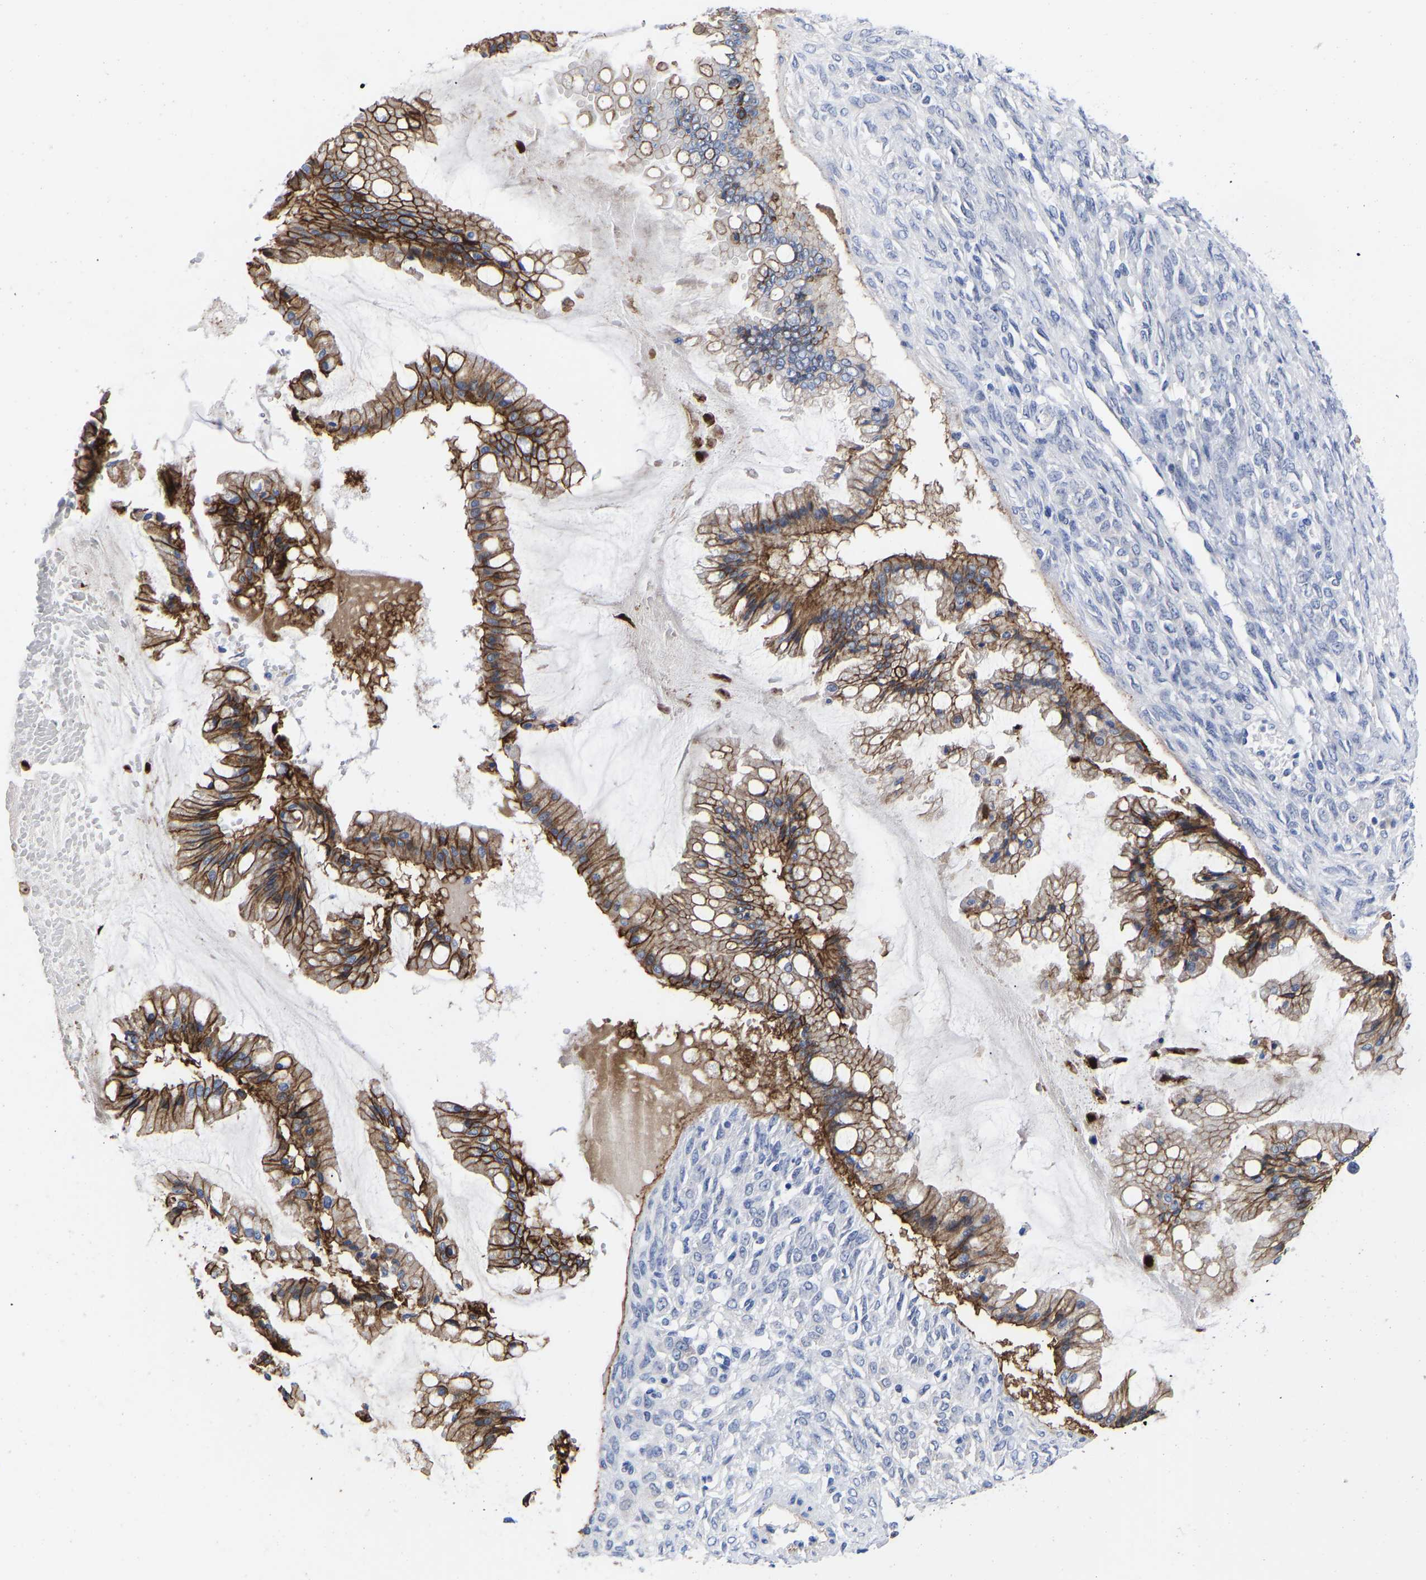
{"staining": {"intensity": "moderate", "quantity": ">75%", "location": "cytoplasmic/membranous"}, "tissue": "ovarian cancer", "cell_type": "Tumor cells", "image_type": "cancer", "snomed": [{"axis": "morphology", "description": "Cystadenocarcinoma, mucinous, NOS"}, {"axis": "topography", "description": "Ovary"}], "caption": "Immunohistochemistry (IHC) staining of ovarian cancer (mucinous cystadenocarcinoma), which displays medium levels of moderate cytoplasmic/membranous expression in approximately >75% of tumor cells indicating moderate cytoplasmic/membranous protein staining. The staining was performed using DAB (3,3'-diaminobenzidine) (brown) for protein detection and nuclei were counterstained in hematoxylin (blue).", "gene": "GPA33", "patient": {"sex": "female", "age": 73}}